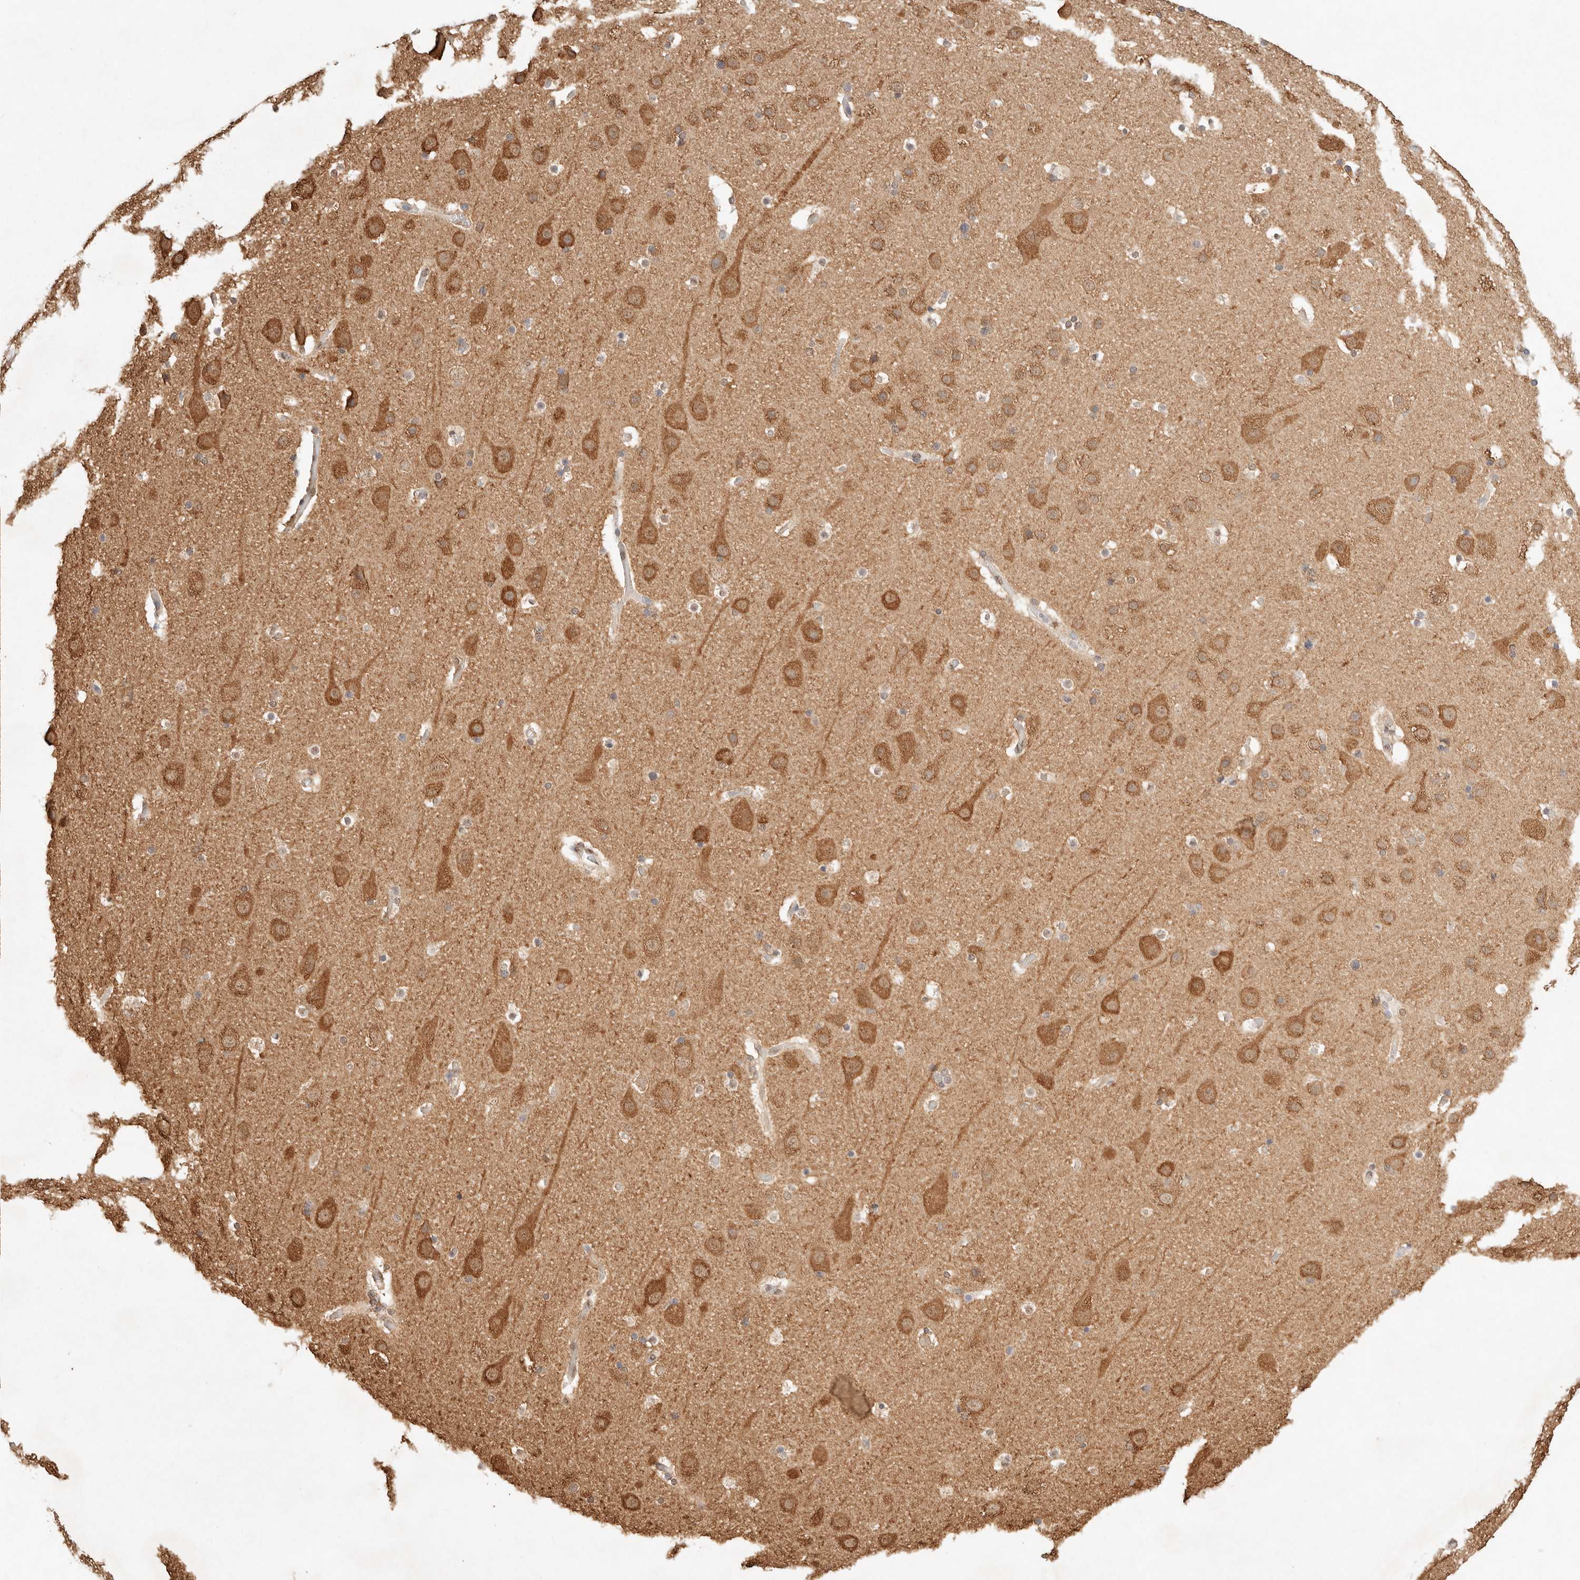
{"staining": {"intensity": "weak", "quantity": ">75%", "location": "cytoplasmic/membranous"}, "tissue": "cerebral cortex", "cell_type": "Endothelial cells", "image_type": "normal", "snomed": [{"axis": "morphology", "description": "Normal tissue, NOS"}, {"axis": "topography", "description": "Cerebral cortex"}], "caption": "Immunohistochemical staining of normal human cerebral cortex reveals low levels of weak cytoplasmic/membranous staining in about >75% of endothelial cells.", "gene": "IL1R2", "patient": {"sex": "male", "age": 57}}